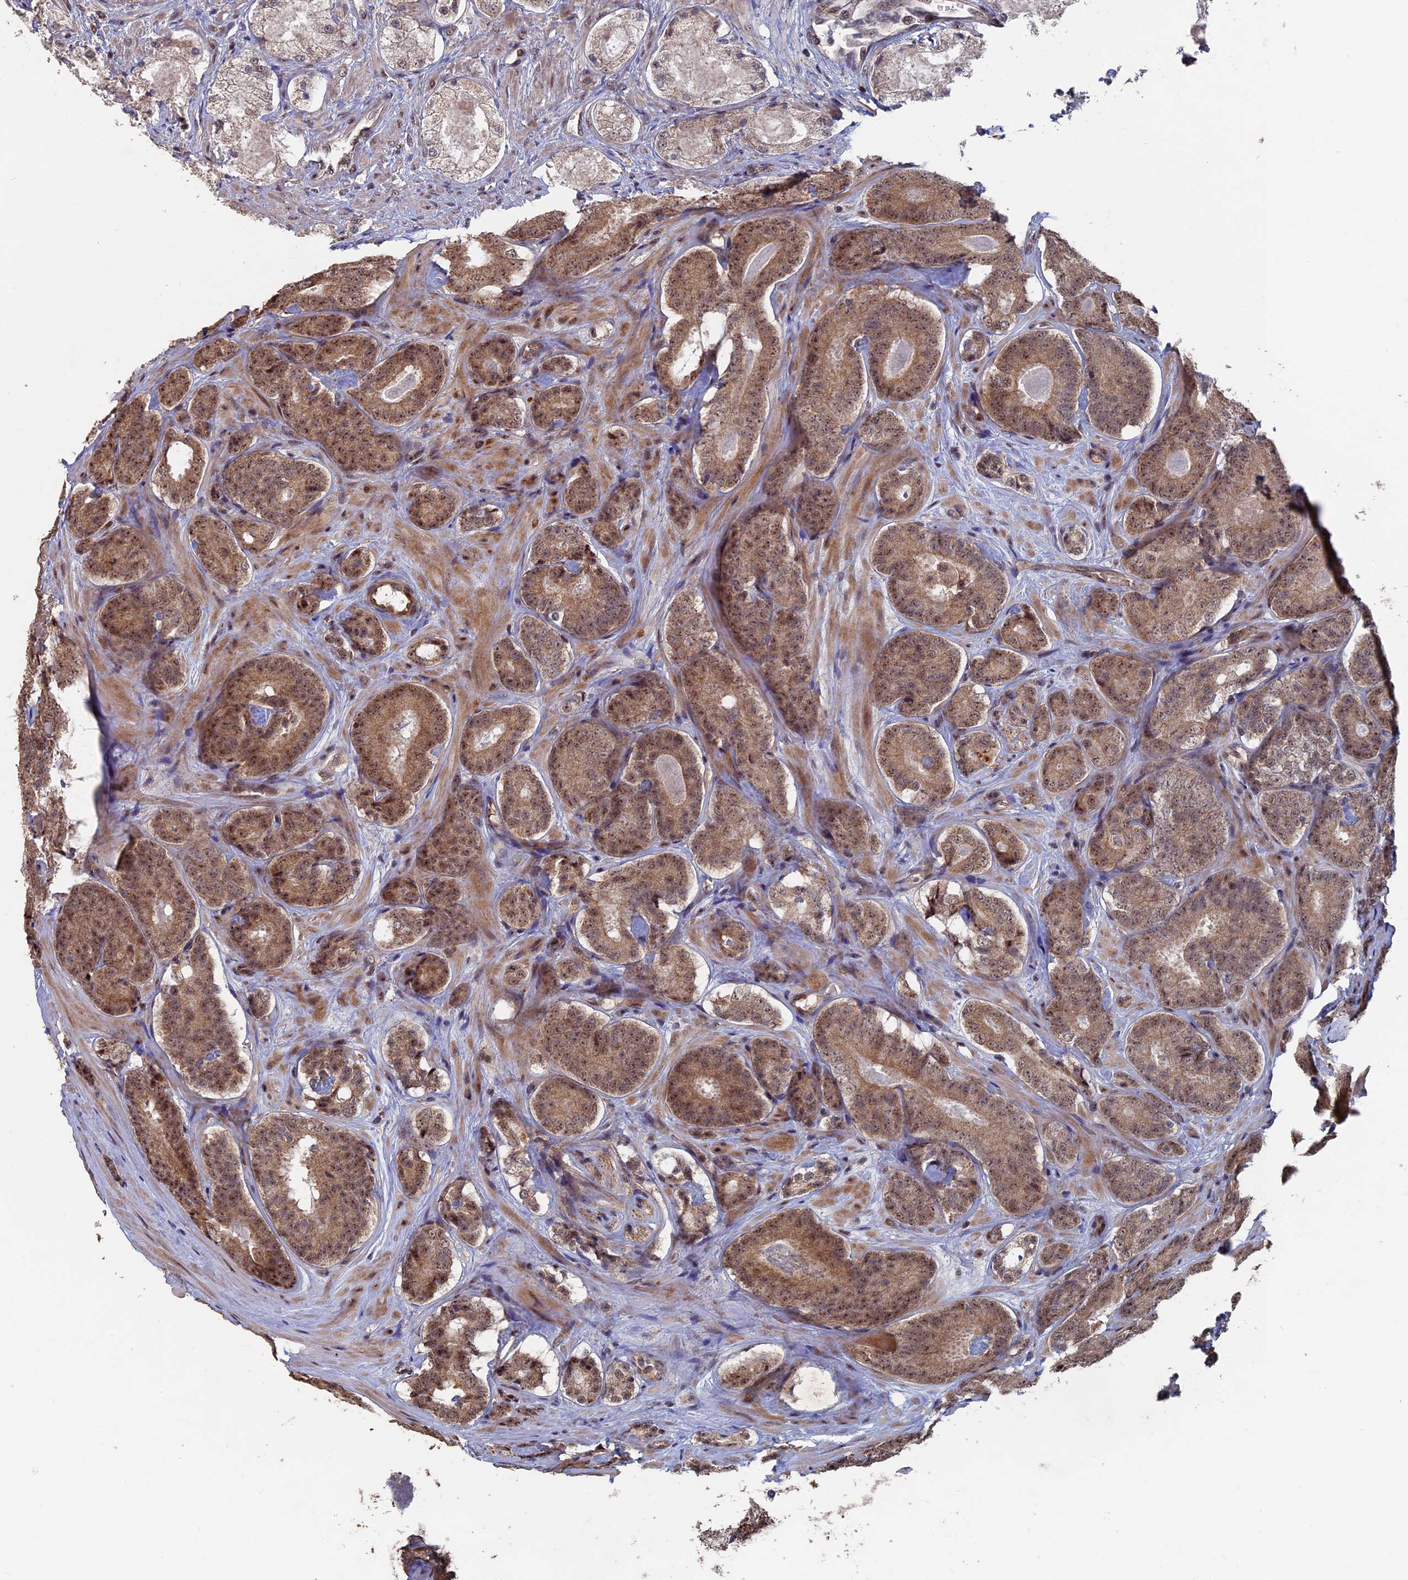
{"staining": {"intensity": "moderate", "quantity": ">75%", "location": "cytoplasmic/membranous,nuclear"}, "tissue": "prostate cancer", "cell_type": "Tumor cells", "image_type": "cancer", "snomed": [{"axis": "morphology", "description": "Adenocarcinoma, High grade"}, {"axis": "topography", "description": "Prostate"}], "caption": "This is a photomicrograph of immunohistochemistry staining of adenocarcinoma (high-grade) (prostate), which shows moderate positivity in the cytoplasmic/membranous and nuclear of tumor cells.", "gene": "KIAA1328", "patient": {"sex": "male", "age": 63}}